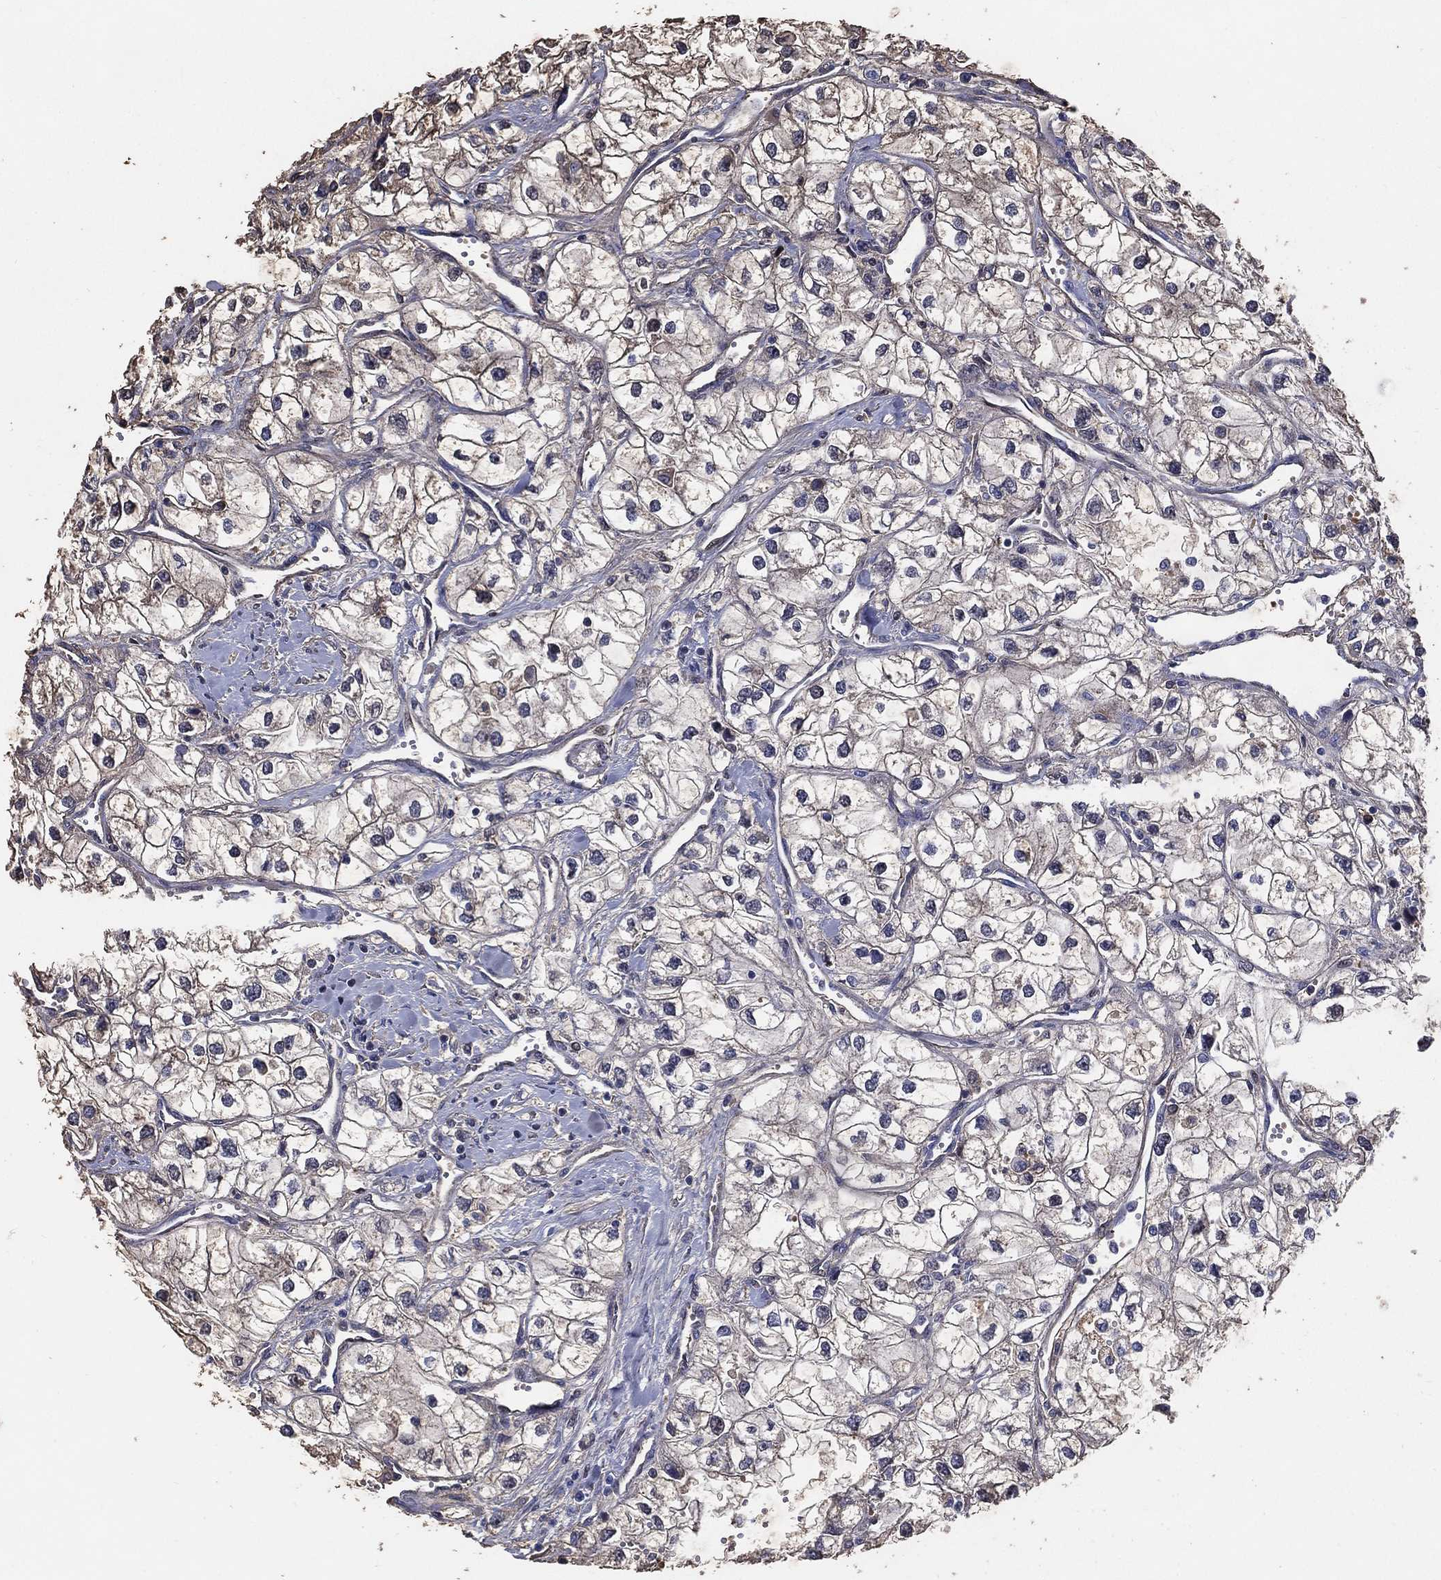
{"staining": {"intensity": "weak", "quantity": "<25%", "location": "cytoplasmic/membranous"}, "tissue": "renal cancer", "cell_type": "Tumor cells", "image_type": "cancer", "snomed": [{"axis": "morphology", "description": "Adenocarcinoma, NOS"}, {"axis": "topography", "description": "Kidney"}], "caption": "There is no significant expression in tumor cells of renal cancer.", "gene": "EFNA1", "patient": {"sex": "male", "age": 59}}